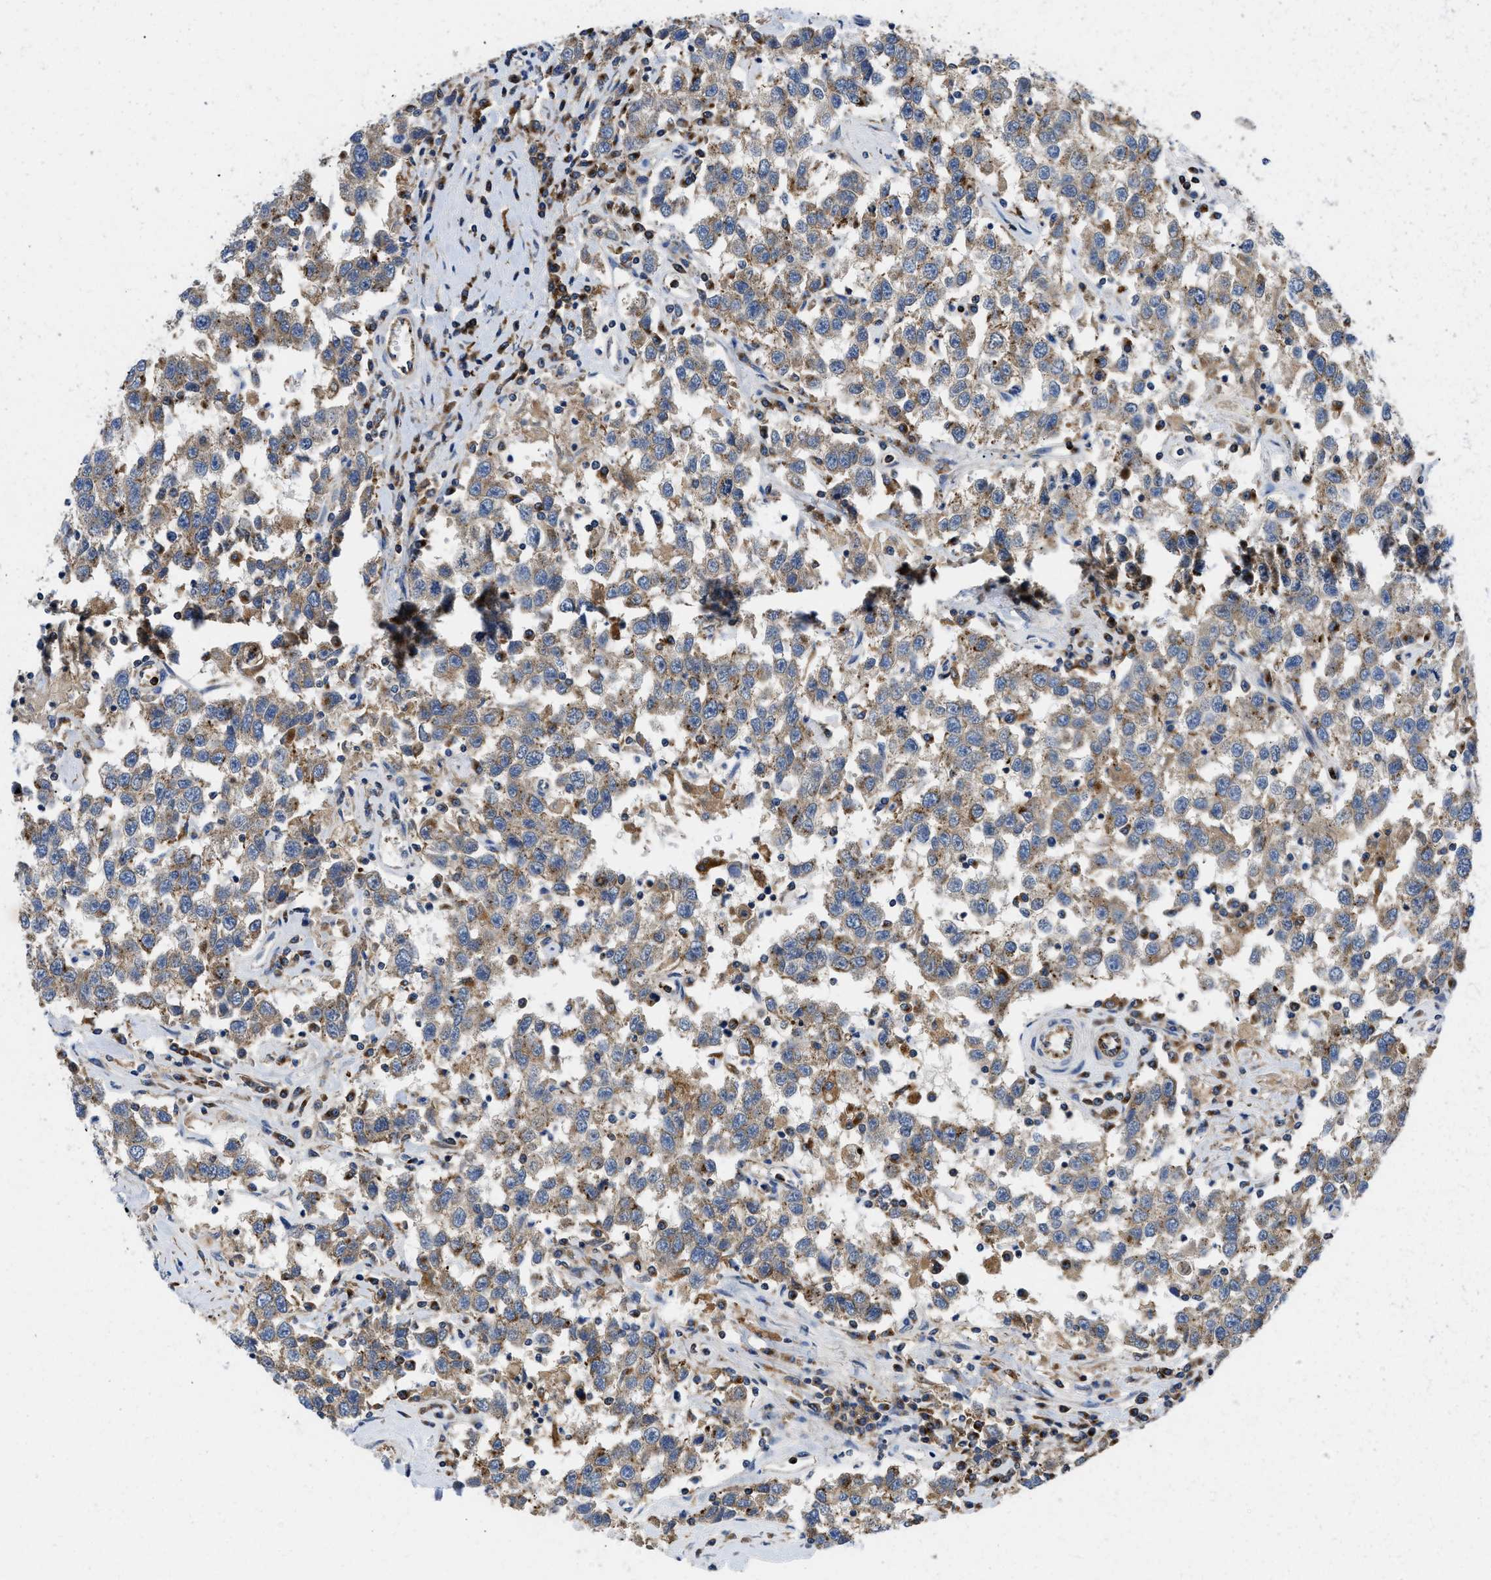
{"staining": {"intensity": "weak", "quantity": ">75%", "location": "cytoplasmic/membranous"}, "tissue": "testis cancer", "cell_type": "Tumor cells", "image_type": "cancer", "snomed": [{"axis": "morphology", "description": "Seminoma, NOS"}, {"axis": "topography", "description": "Testis"}], "caption": "A high-resolution image shows immunohistochemistry (IHC) staining of testis seminoma, which reveals weak cytoplasmic/membranous positivity in about >75% of tumor cells. (IHC, brightfield microscopy, high magnification).", "gene": "ENPP4", "patient": {"sex": "male", "age": 41}}